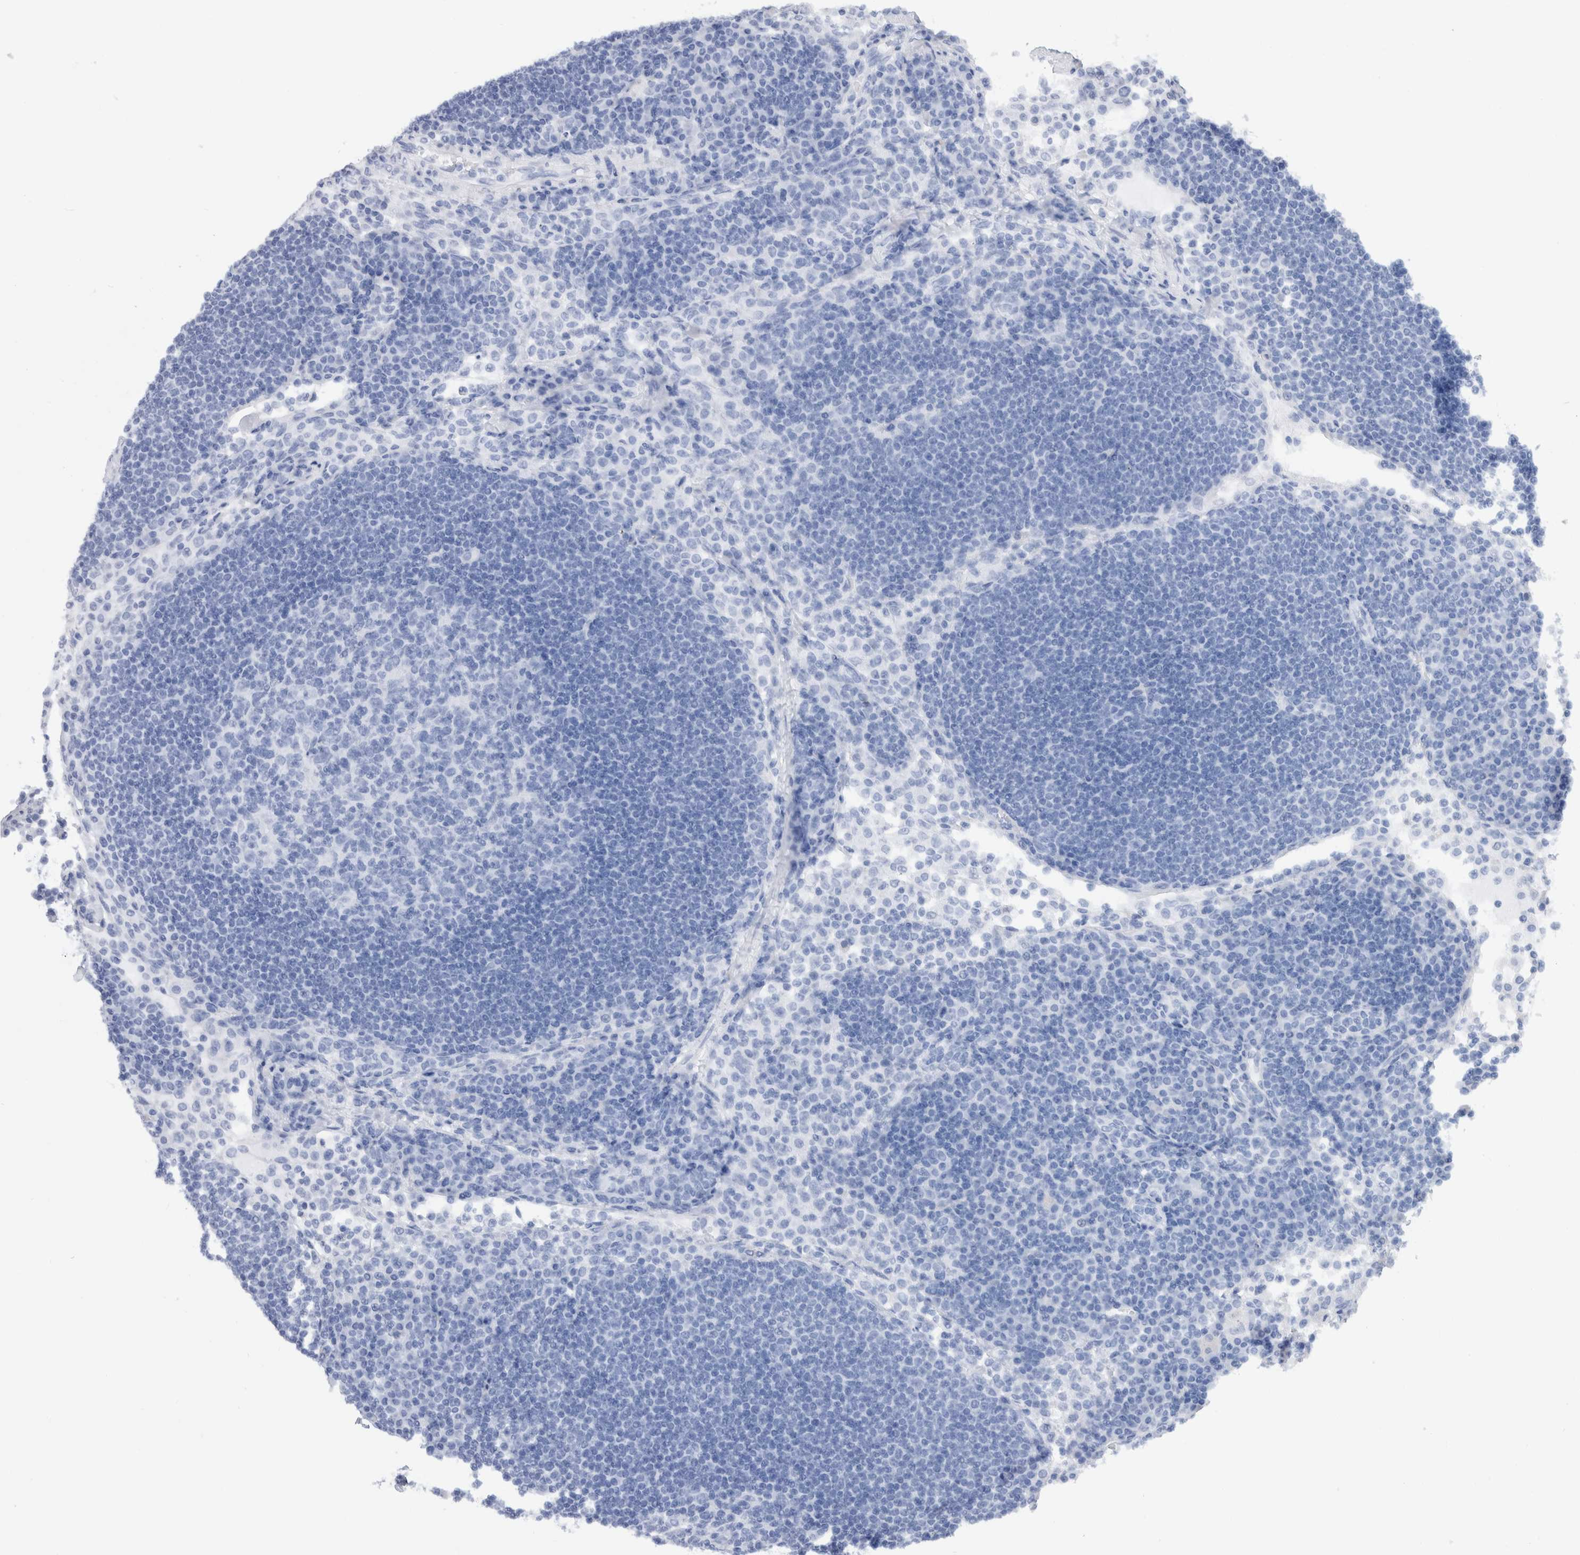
{"staining": {"intensity": "negative", "quantity": "none", "location": "none"}, "tissue": "lymph node", "cell_type": "Germinal center cells", "image_type": "normal", "snomed": [{"axis": "morphology", "description": "Normal tissue, NOS"}, {"axis": "topography", "description": "Lymph node"}], "caption": "This image is of normal lymph node stained with immunohistochemistry (IHC) to label a protein in brown with the nuclei are counter-stained blue. There is no staining in germinal center cells.", "gene": "METRNL", "patient": {"sex": "female", "age": 53}}